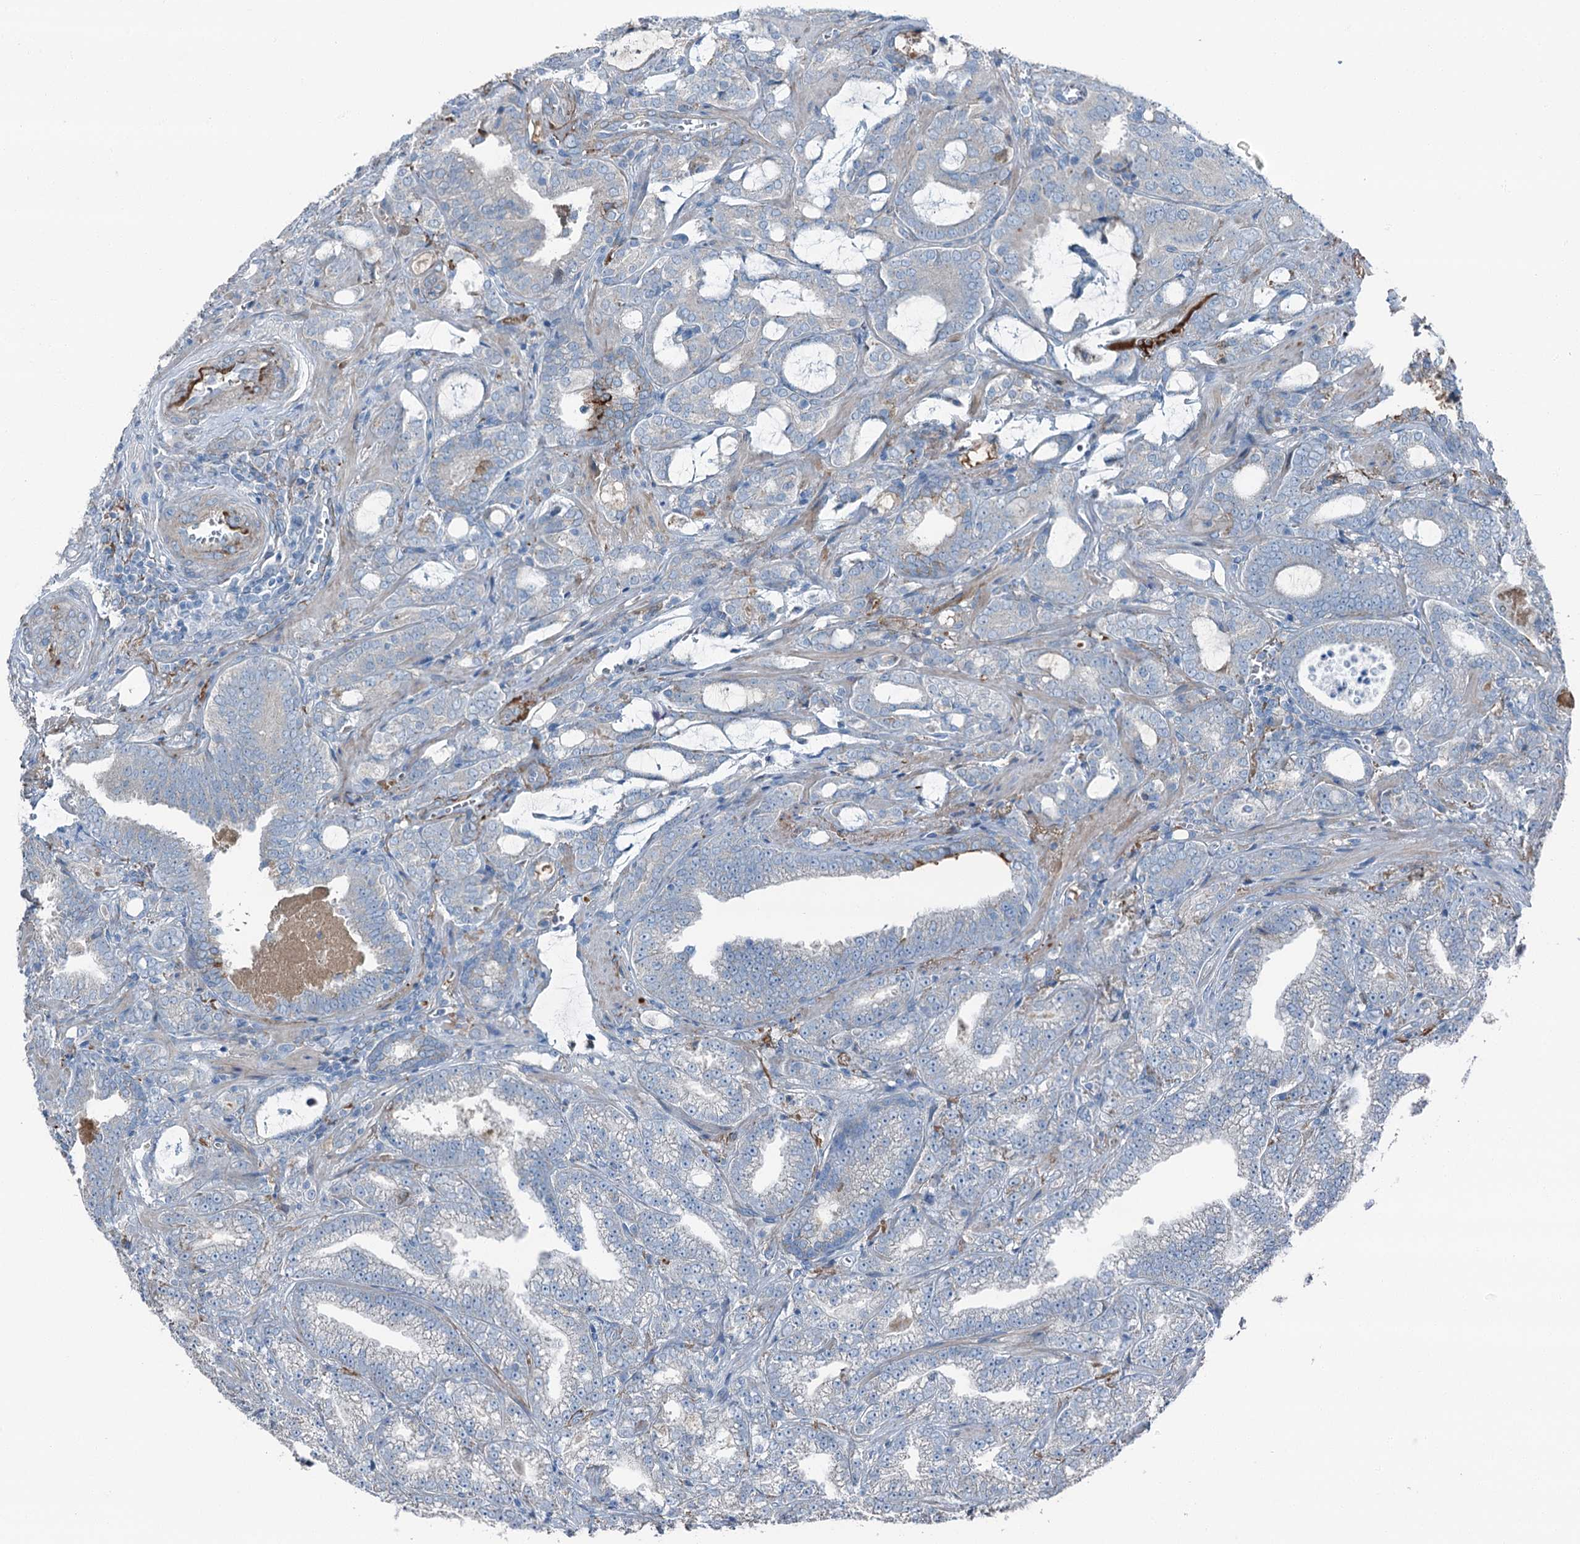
{"staining": {"intensity": "negative", "quantity": "none", "location": "none"}, "tissue": "prostate cancer", "cell_type": "Tumor cells", "image_type": "cancer", "snomed": [{"axis": "morphology", "description": "Adenocarcinoma, High grade"}, {"axis": "topography", "description": "Prostate and seminal vesicle, NOS"}], "caption": "This is an immunohistochemistry micrograph of human high-grade adenocarcinoma (prostate). There is no staining in tumor cells.", "gene": "AXL", "patient": {"sex": "male", "age": 67}}